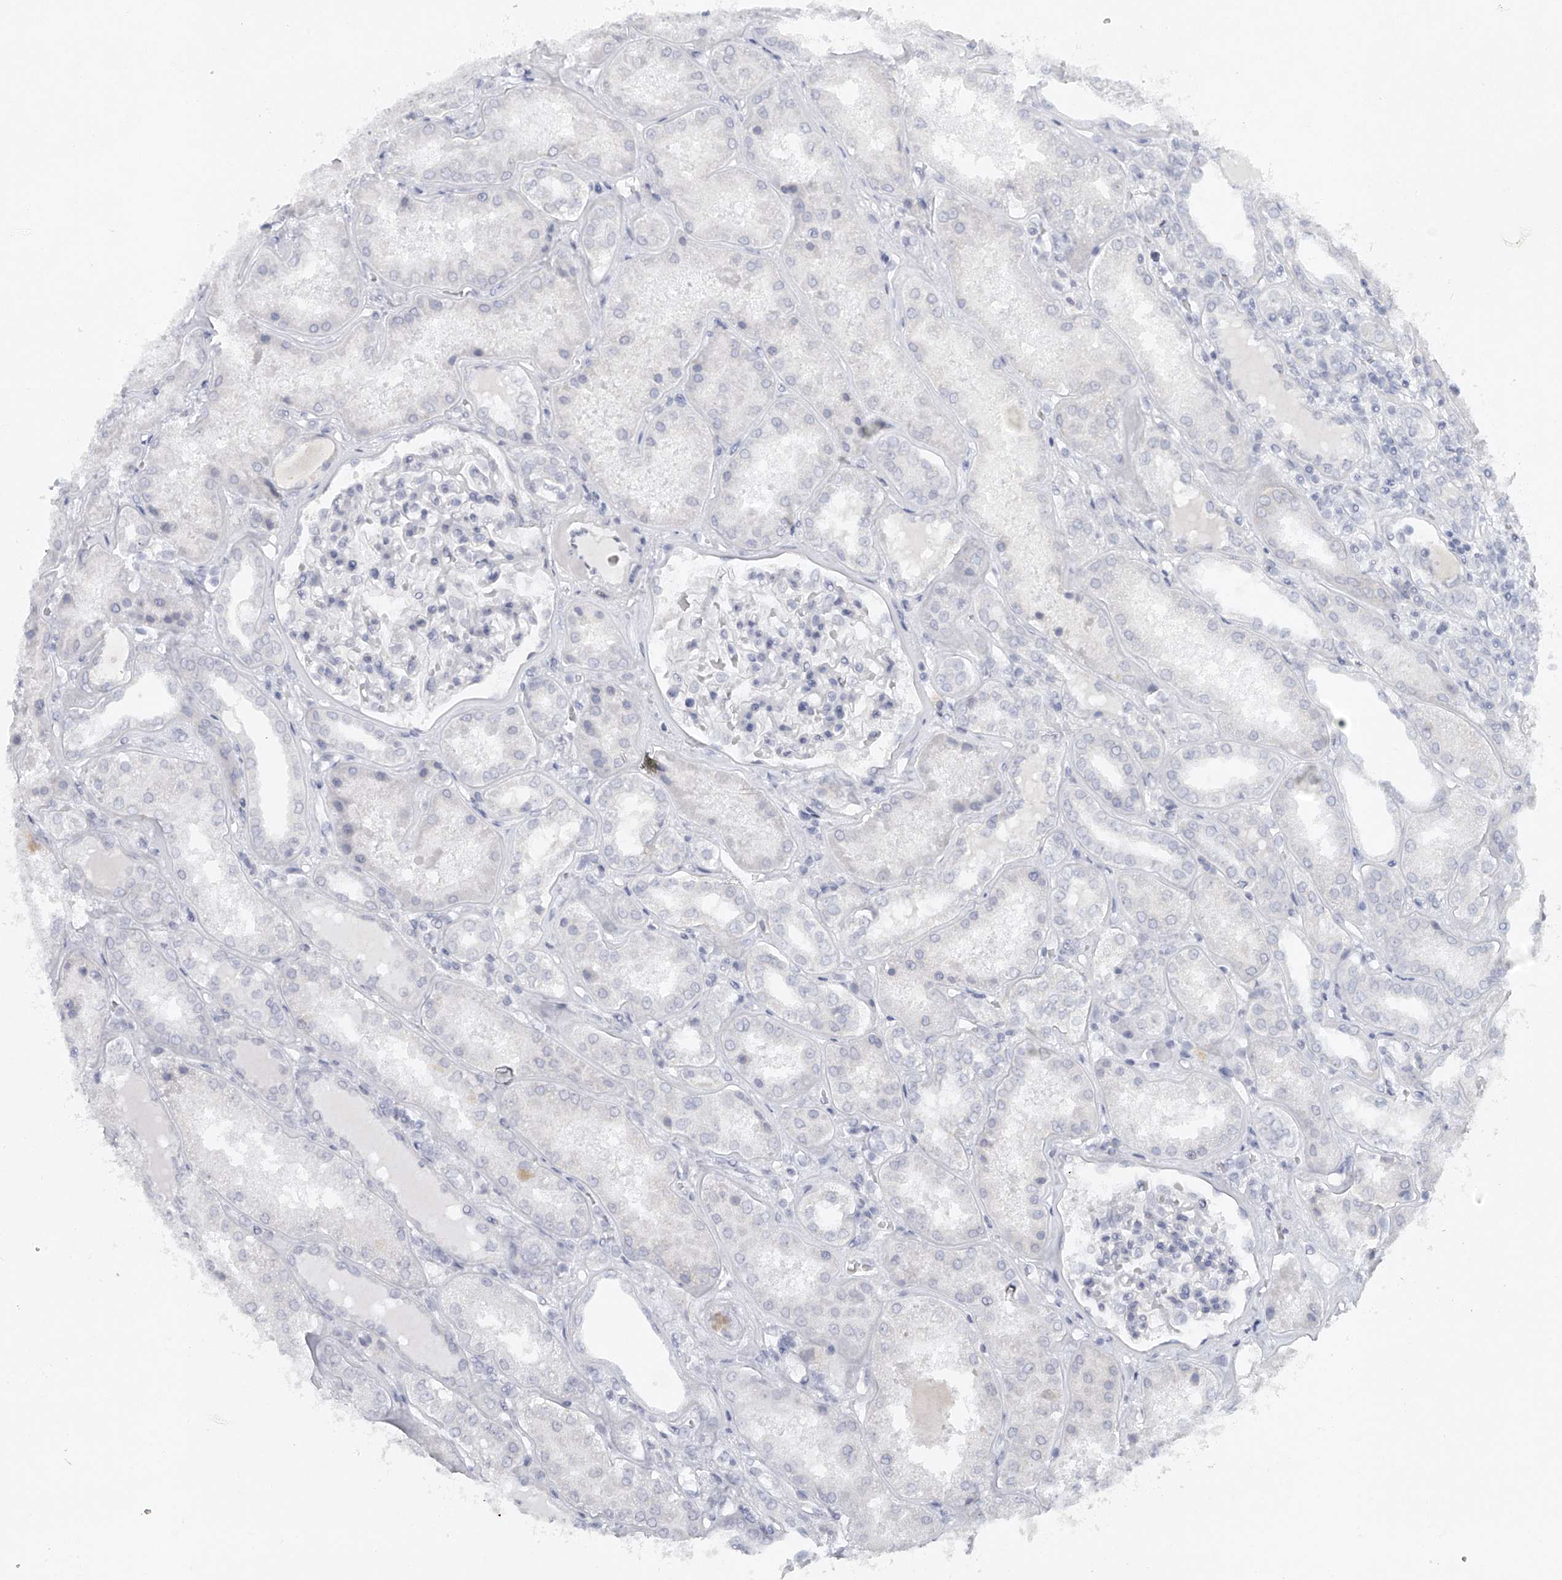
{"staining": {"intensity": "negative", "quantity": "none", "location": "none"}, "tissue": "kidney", "cell_type": "Cells in glomeruli", "image_type": "normal", "snomed": [{"axis": "morphology", "description": "Normal tissue, NOS"}, {"axis": "topography", "description": "Kidney"}], "caption": "This is an immunohistochemistry (IHC) micrograph of unremarkable human kidney. There is no expression in cells in glomeruli.", "gene": "FAT2", "patient": {"sex": "female", "age": 56}}